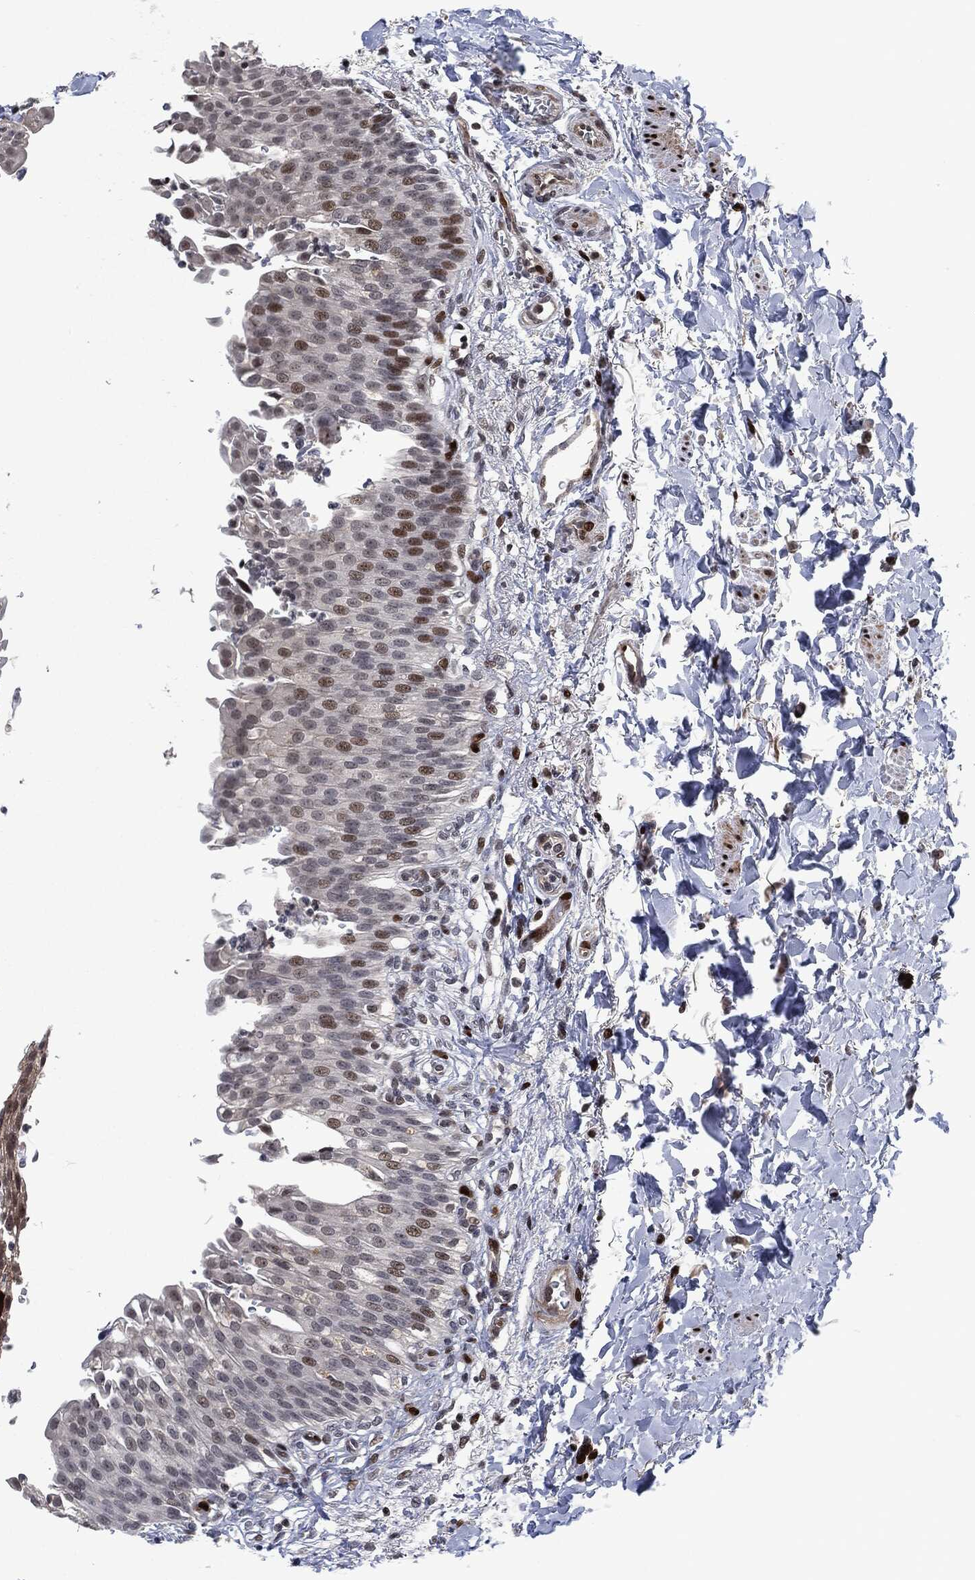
{"staining": {"intensity": "moderate", "quantity": "<25%", "location": "nuclear"}, "tissue": "urinary bladder", "cell_type": "Urothelial cells", "image_type": "normal", "snomed": [{"axis": "morphology", "description": "Normal tissue, NOS"}, {"axis": "topography", "description": "Urinary bladder"}], "caption": "IHC micrograph of benign urinary bladder: urinary bladder stained using immunohistochemistry (IHC) reveals low levels of moderate protein expression localized specifically in the nuclear of urothelial cells, appearing as a nuclear brown color.", "gene": "EGFR", "patient": {"sex": "female", "age": 60}}